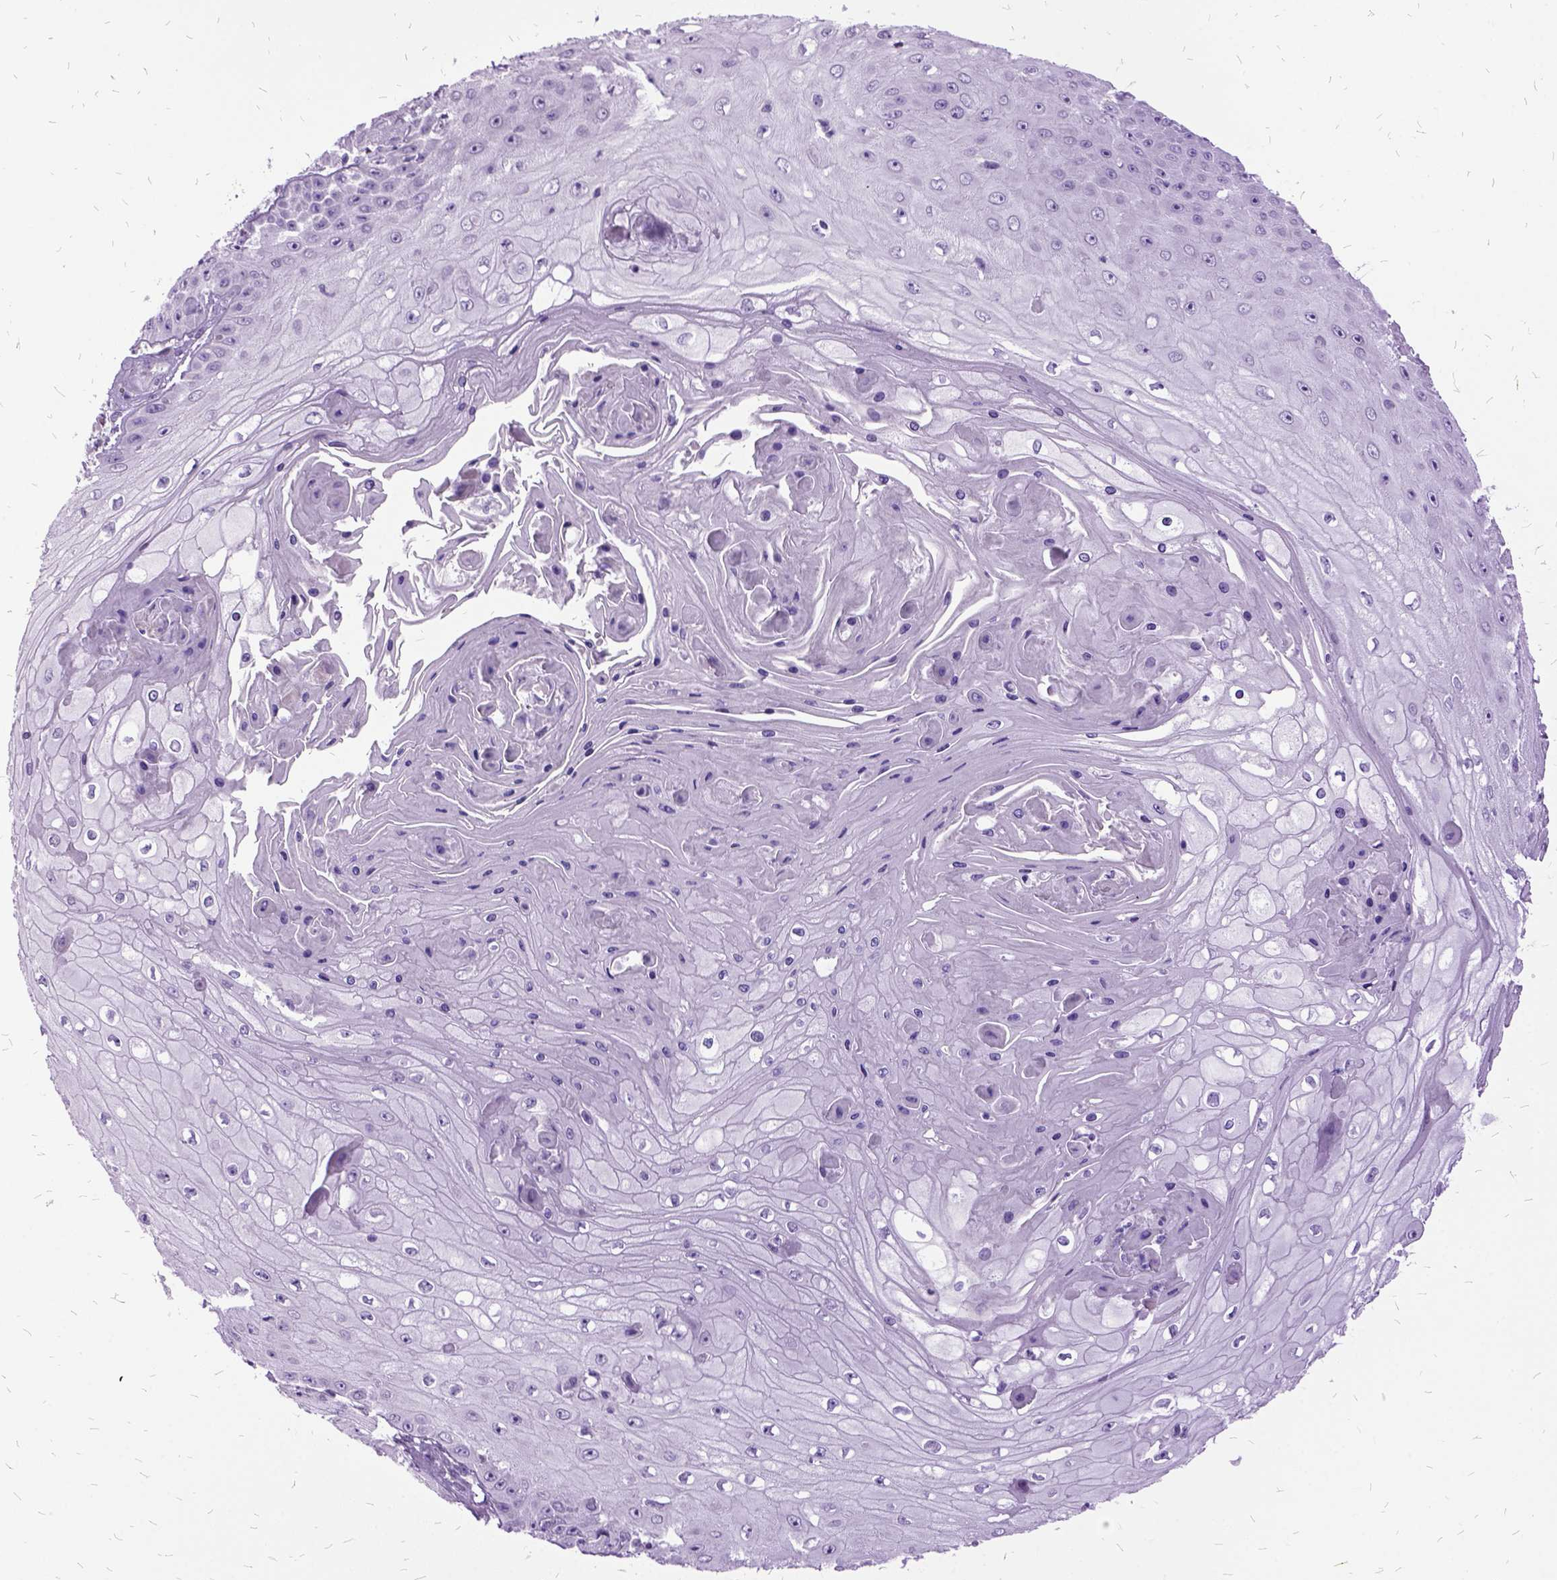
{"staining": {"intensity": "negative", "quantity": "none", "location": "none"}, "tissue": "skin cancer", "cell_type": "Tumor cells", "image_type": "cancer", "snomed": [{"axis": "morphology", "description": "Squamous cell carcinoma, NOS"}, {"axis": "topography", "description": "Skin"}], "caption": "An immunohistochemistry (IHC) photomicrograph of skin cancer (squamous cell carcinoma) is shown. There is no staining in tumor cells of skin cancer (squamous cell carcinoma). (Brightfield microscopy of DAB (3,3'-diaminobenzidine) immunohistochemistry at high magnification).", "gene": "MME", "patient": {"sex": "male", "age": 70}}